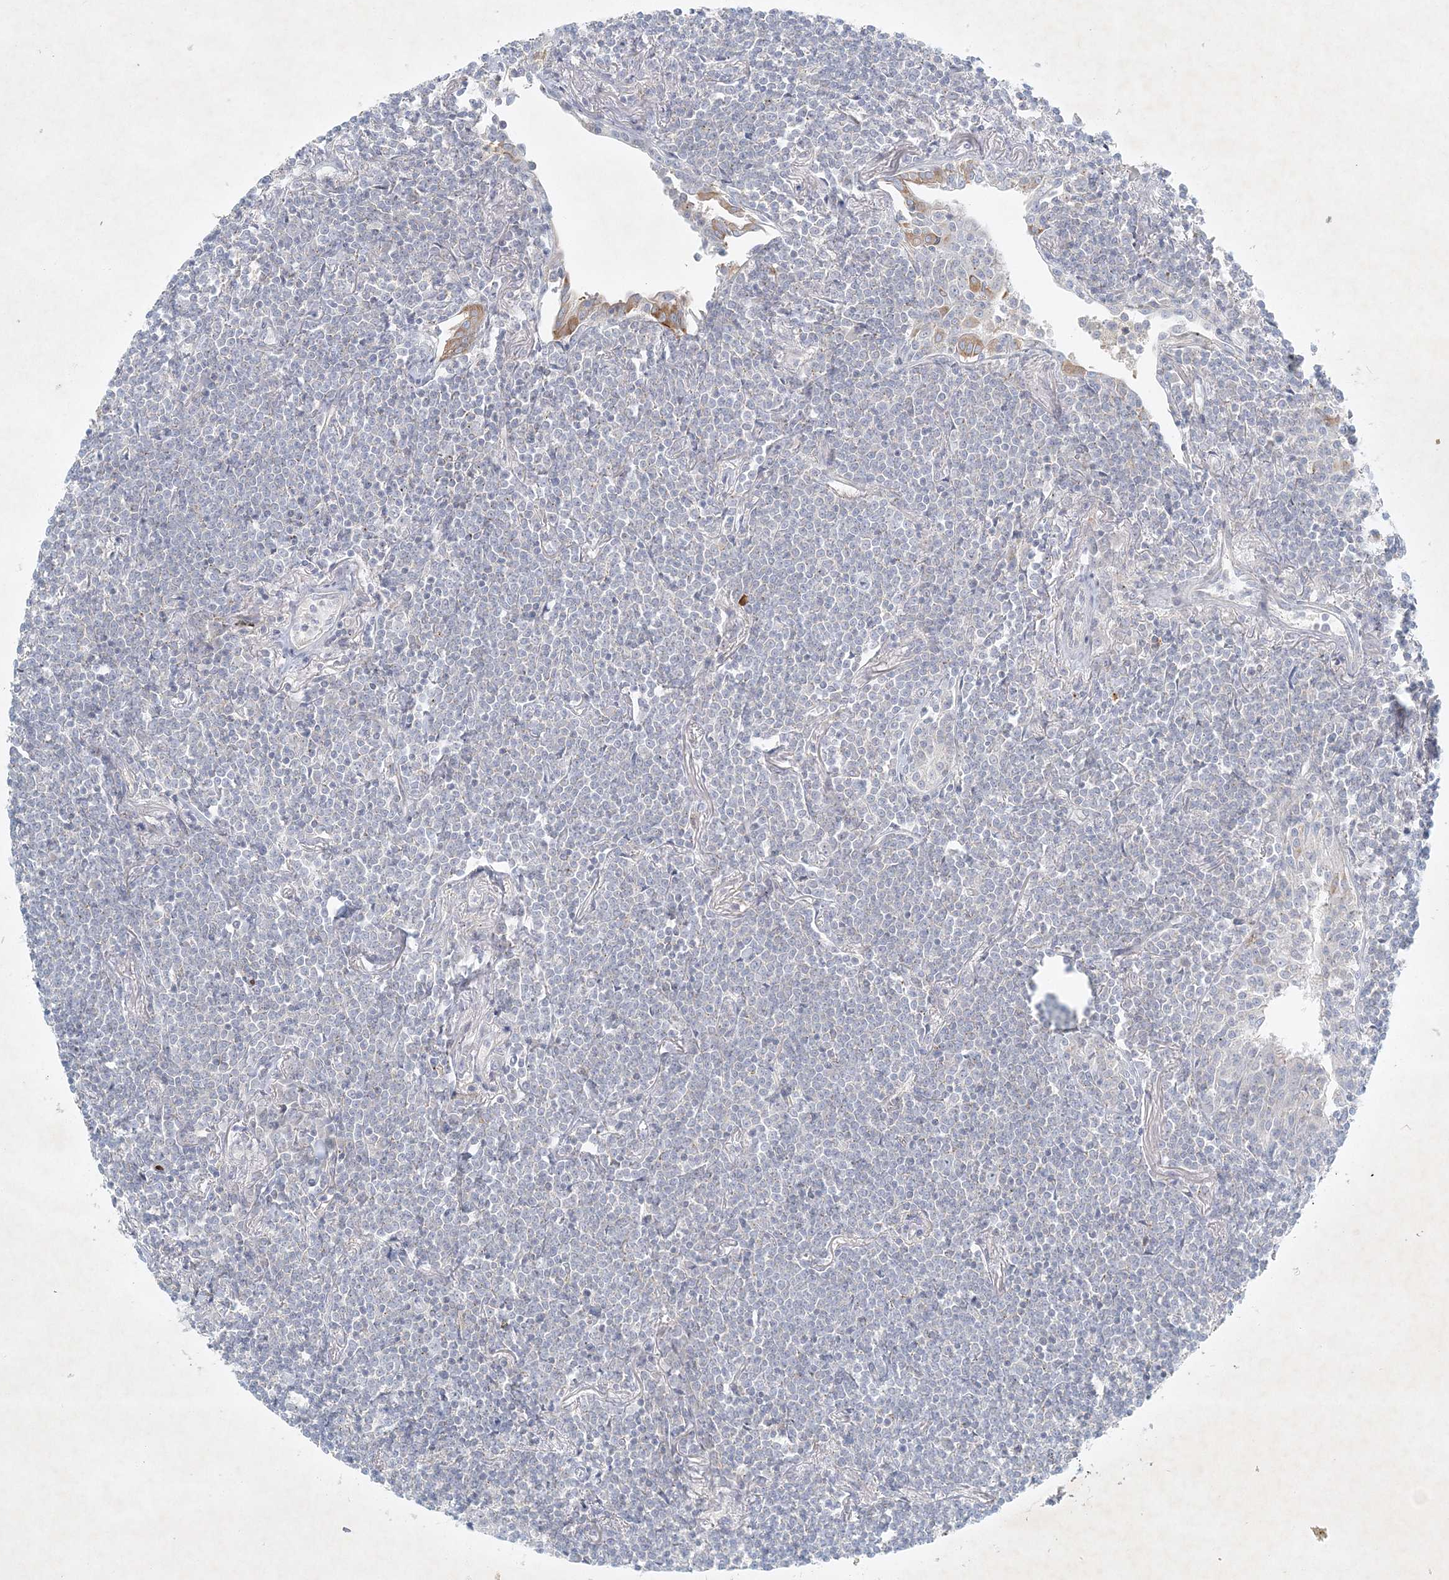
{"staining": {"intensity": "negative", "quantity": "none", "location": "none"}, "tissue": "lymphoma", "cell_type": "Tumor cells", "image_type": "cancer", "snomed": [{"axis": "morphology", "description": "Malignant lymphoma, non-Hodgkin's type, Low grade"}, {"axis": "topography", "description": "Lung"}], "caption": "Malignant lymphoma, non-Hodgkin's type (low-grade) was stained to show a protein in brown. There is no significant staining in tumor cells.", "gene": "STK11IP", "patient": {"sex": "female", "age": 71}}